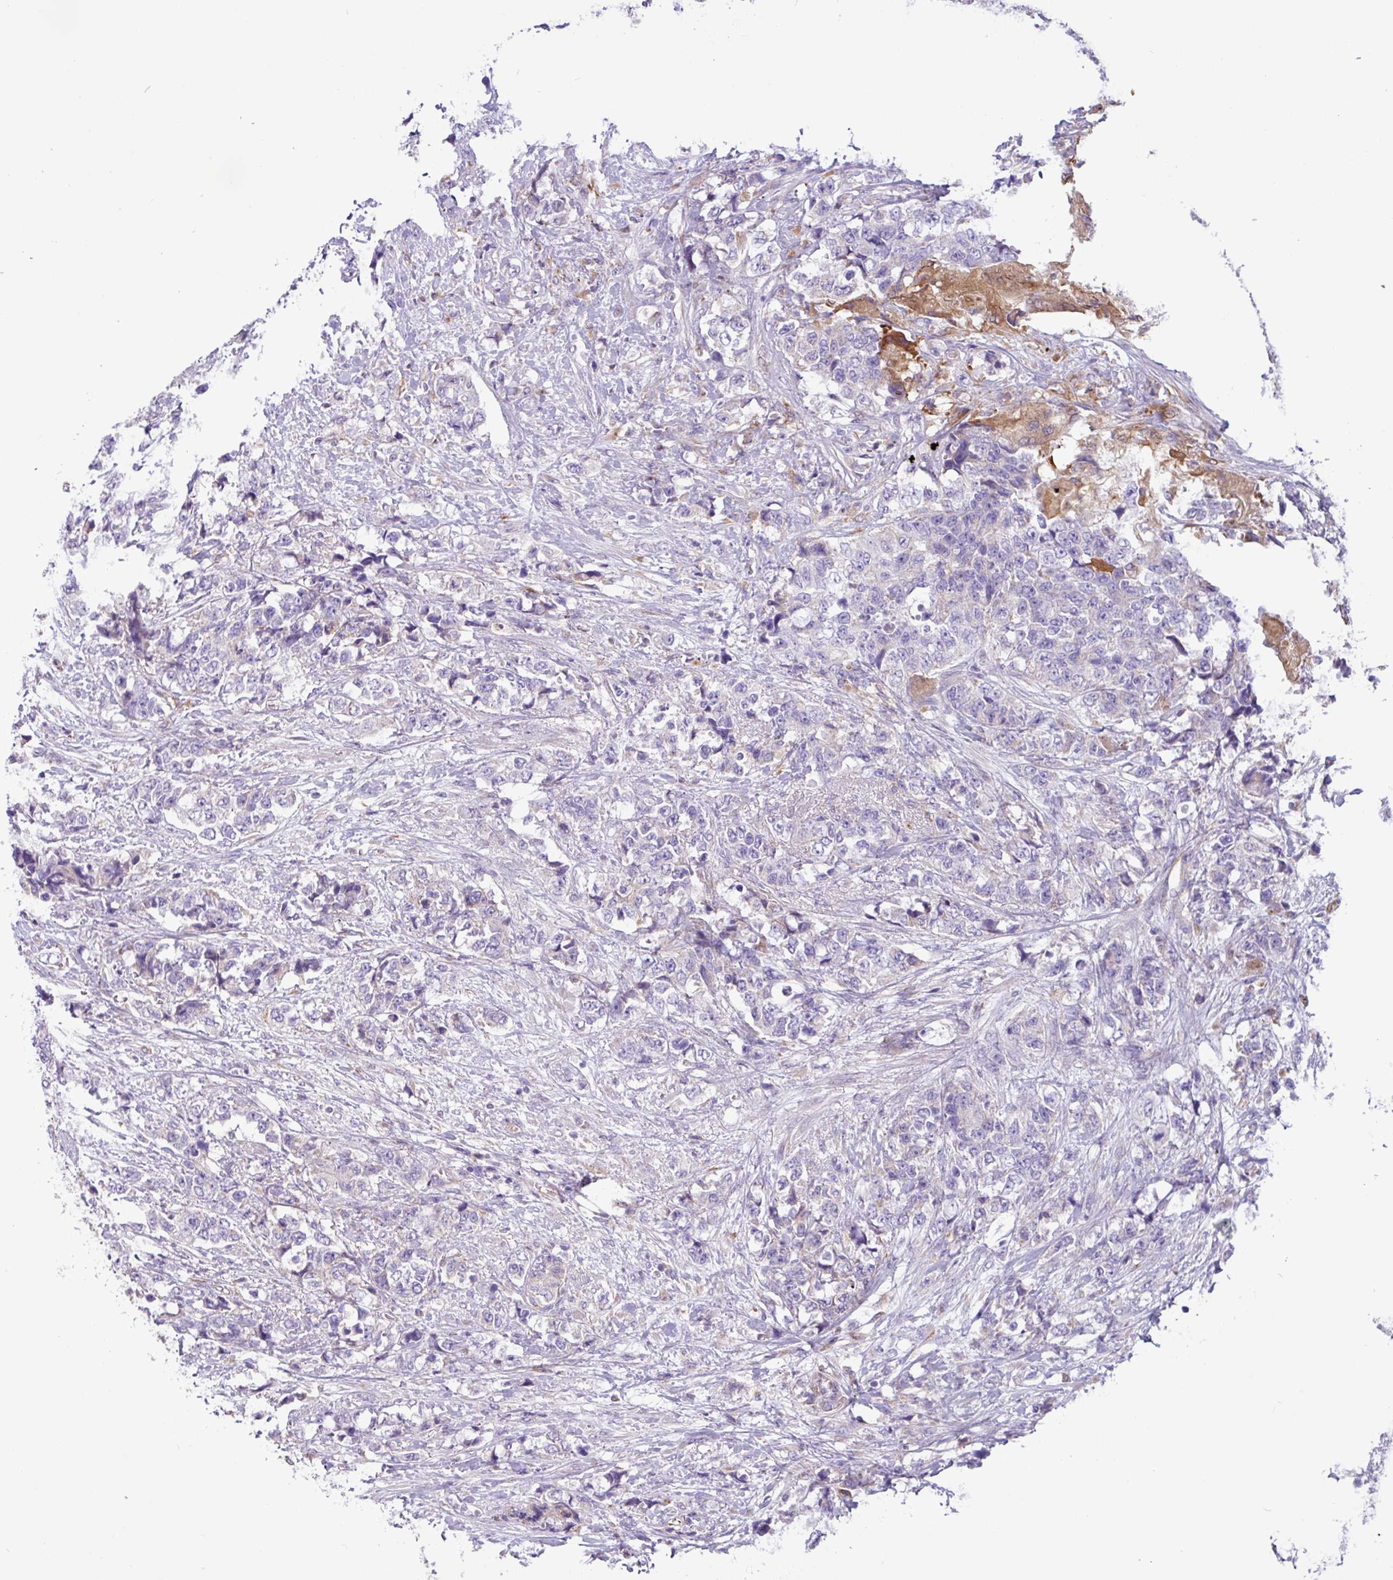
{"staining": {"intensity": "negative", "quantity": "none", "location": "none"}, "tissue": "urothelial cancer", "cell_type": "Tumor cells", "image_type": "cancer", "snomed": [{"axis": "morphology", "description": "Urothelial carcinoma, High grade"}, {"axis": "topography", "description": "Urinary bladder"}], "caption": "DAB immunohistochemical staining of human high-grade urothelial carcinoma displays no significant expression in tumor cells.", "gene": "MRM2", "patient": {"sex": "female", "age": 78}}